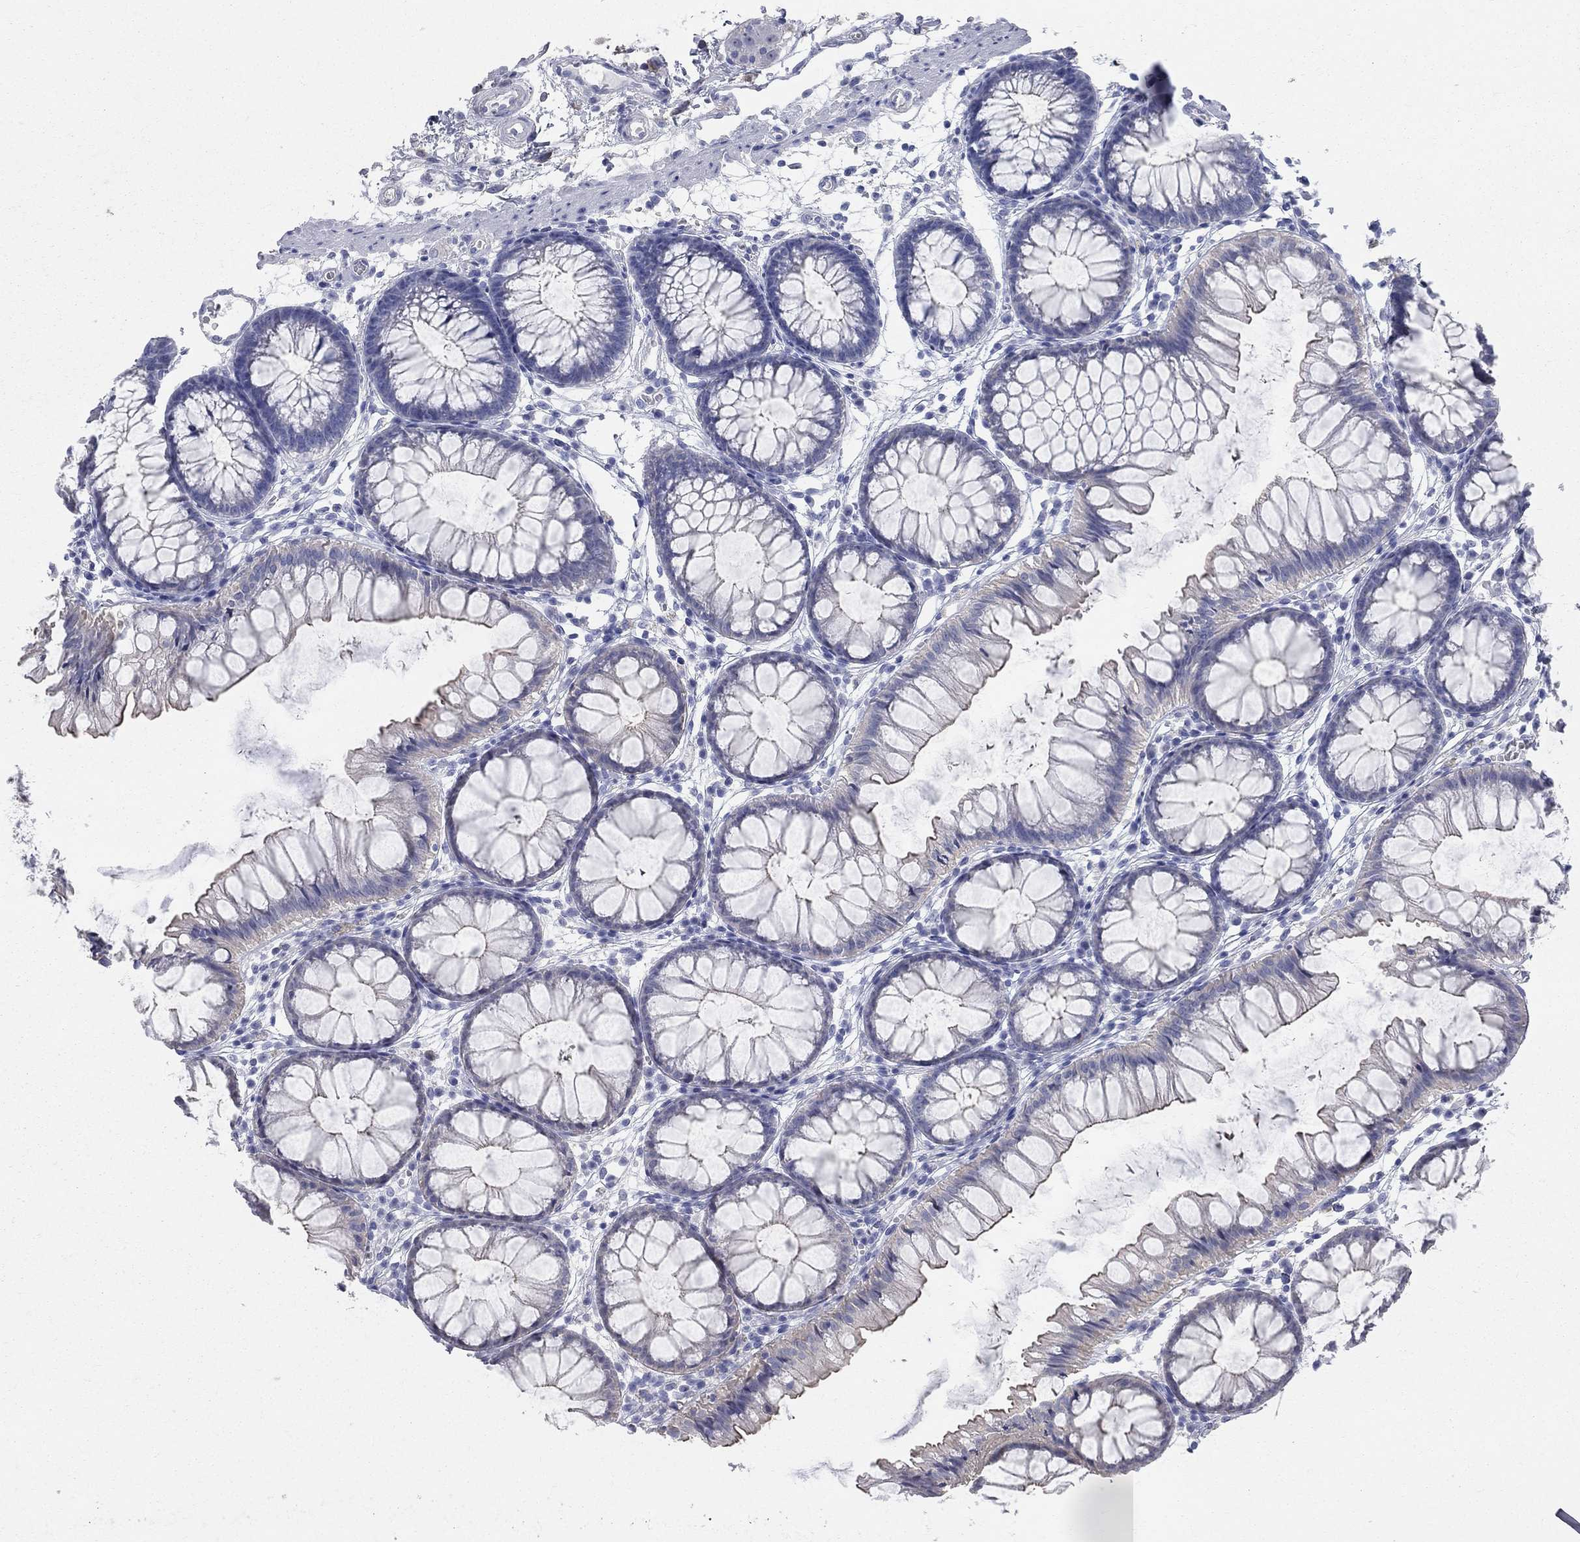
{"staining": {"intensity": "negative", "quantity": "none", "location": "none"}, "tissue": "colon", "cell_type": "Endothelial cells", "image_type": "normal", "snomed": [{"axis": "morphology", "description": "Normal tissue, NOS"}, {"axis": "morphology", "description": "Adenocarcinoma, NOS"}, {"axis": "topography", "description": "Colon"}], "caption": "The immunohistochemistry (IHC) photomicrograph has no significant positivity in endothelial cells of colon.", "gene": "AOX1", "patient": {"sex": "male", "age": 65}}